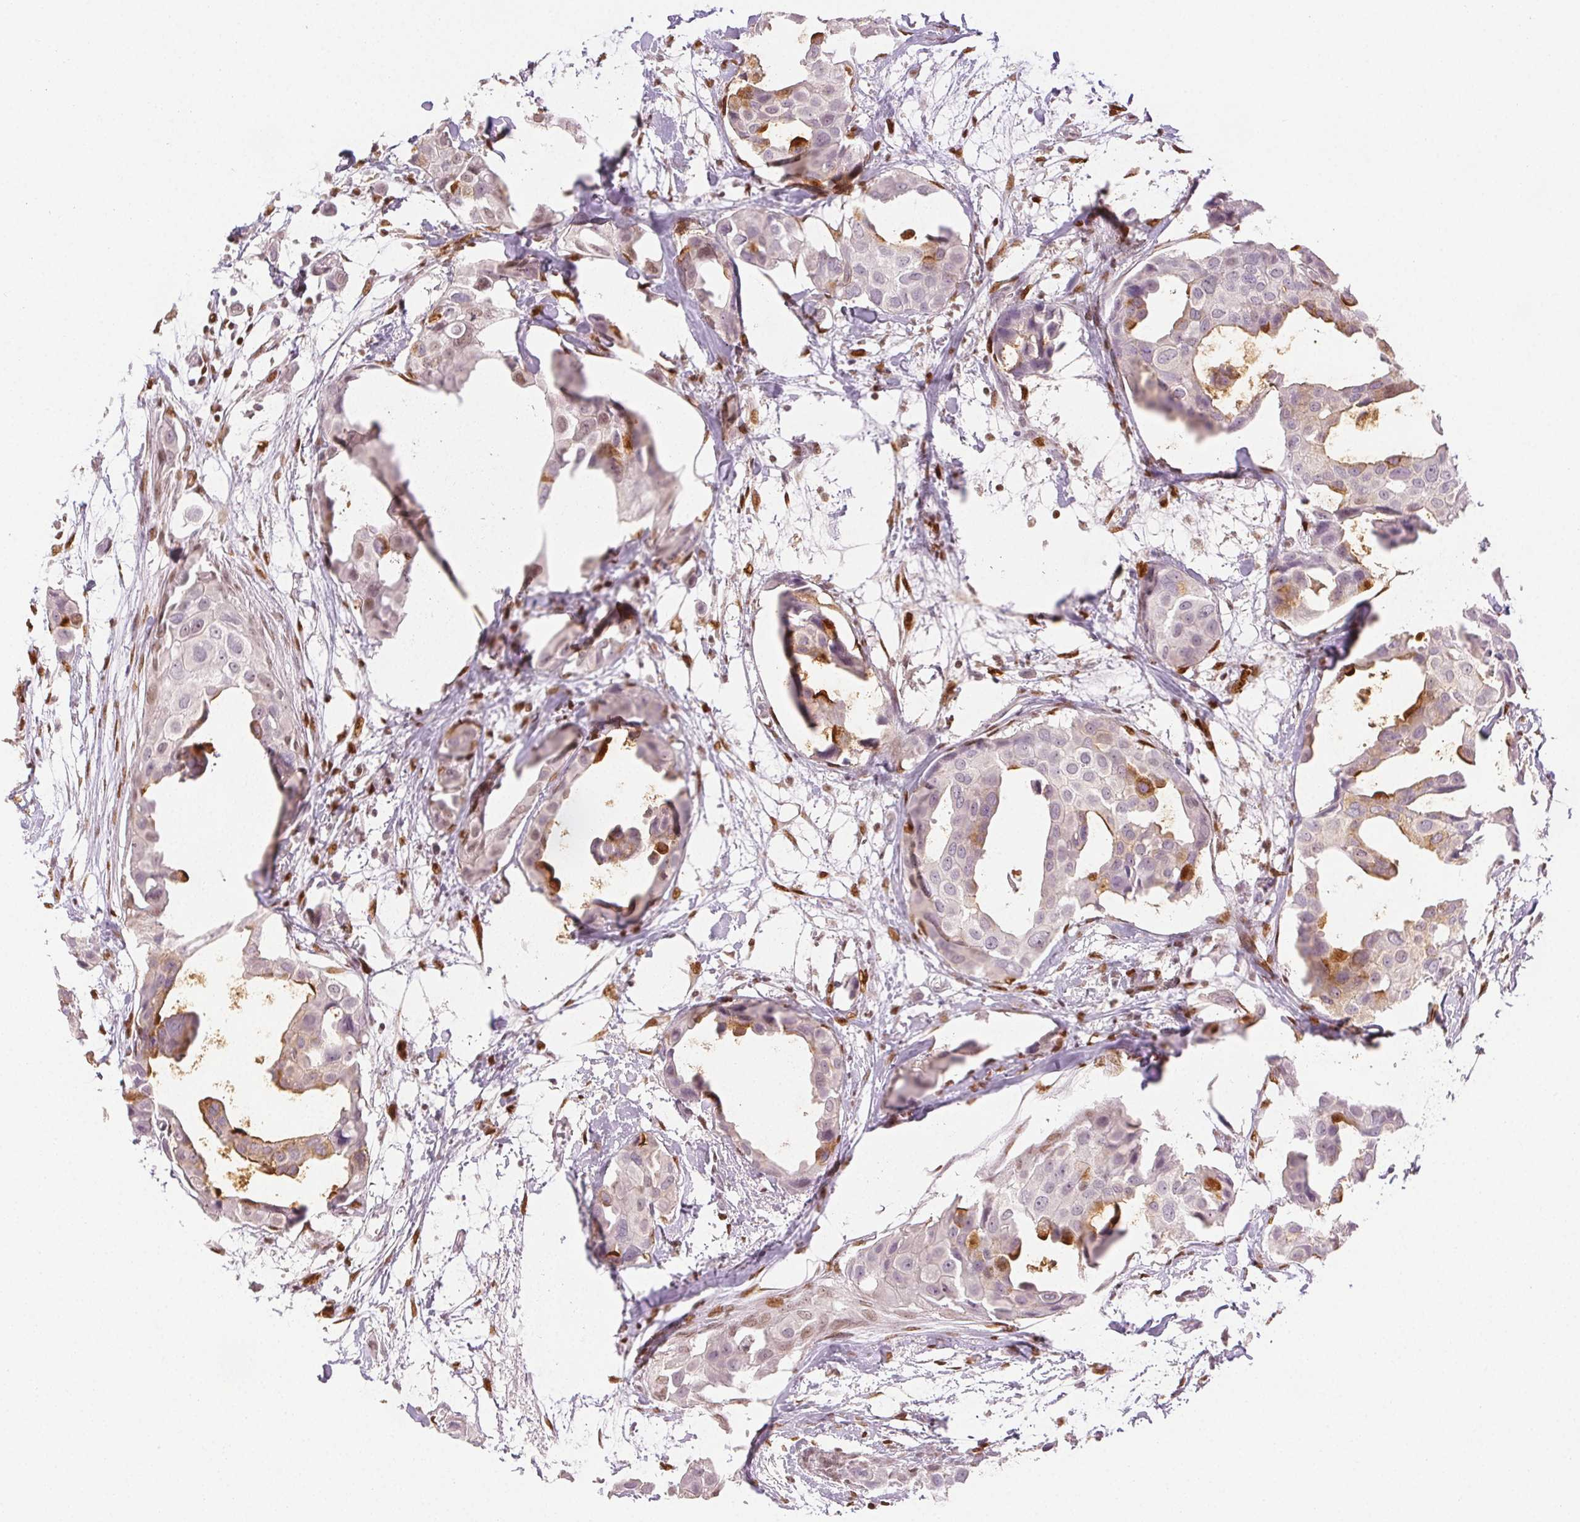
{"staining": {"intensity": "moderate", "quantity": "<25%", "location": "cytoplasmic/membranous,nuclear"}, "tissue": "breast cancer", "cell_type": "Tumor cells", "image_type": "cancer", "snomed": [{"axis": "morphology", "description": "Duct carcinoma"}, {"axis": "topography", "description": "Breast"}], "caption": "Breast cancer (infiltrating ductal carcinoma) stained with a protein marker exhibits moderate staining in tumor cells.", "gene": "RUNX2", "patient": {"sex": "female", "age": 38}}